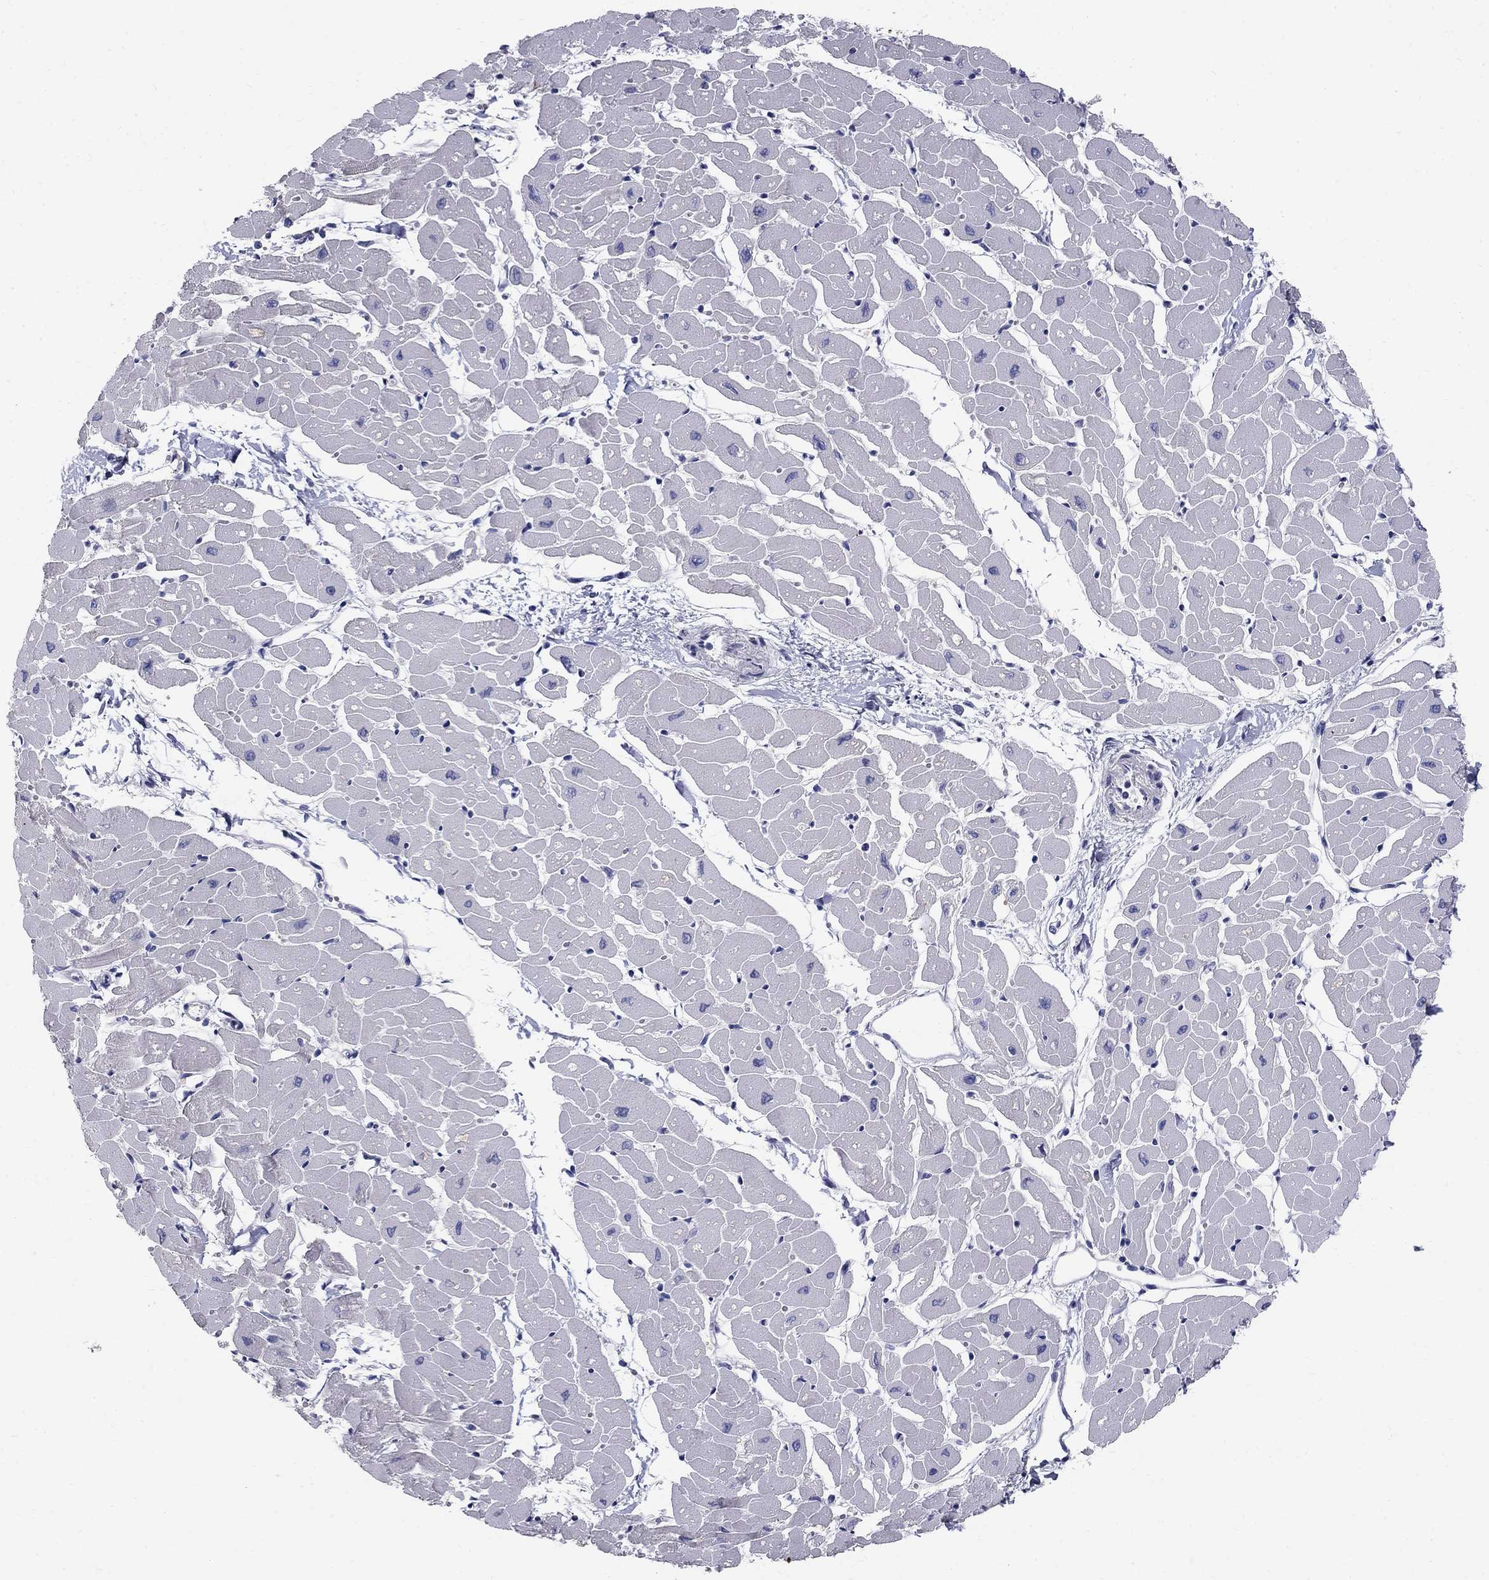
{"staining": {"intensity": "negative", "quantity": "none", "location": "none"}, "tissue": "heart muscle", "cell_type": "Cardiomyocytes", "image_type": "normal", "snomed": [{"axis": "morphology", "description": "Normal tissue, NOS"}, {"axis": "topography", "description": "Heart"}], "caption": "This is an IHC micrograph of normal heart muscle. There is no positivity in cardiomyocytes.", "gene": "TP53TG5", "patient": {"sex": "male", "age": 57}}